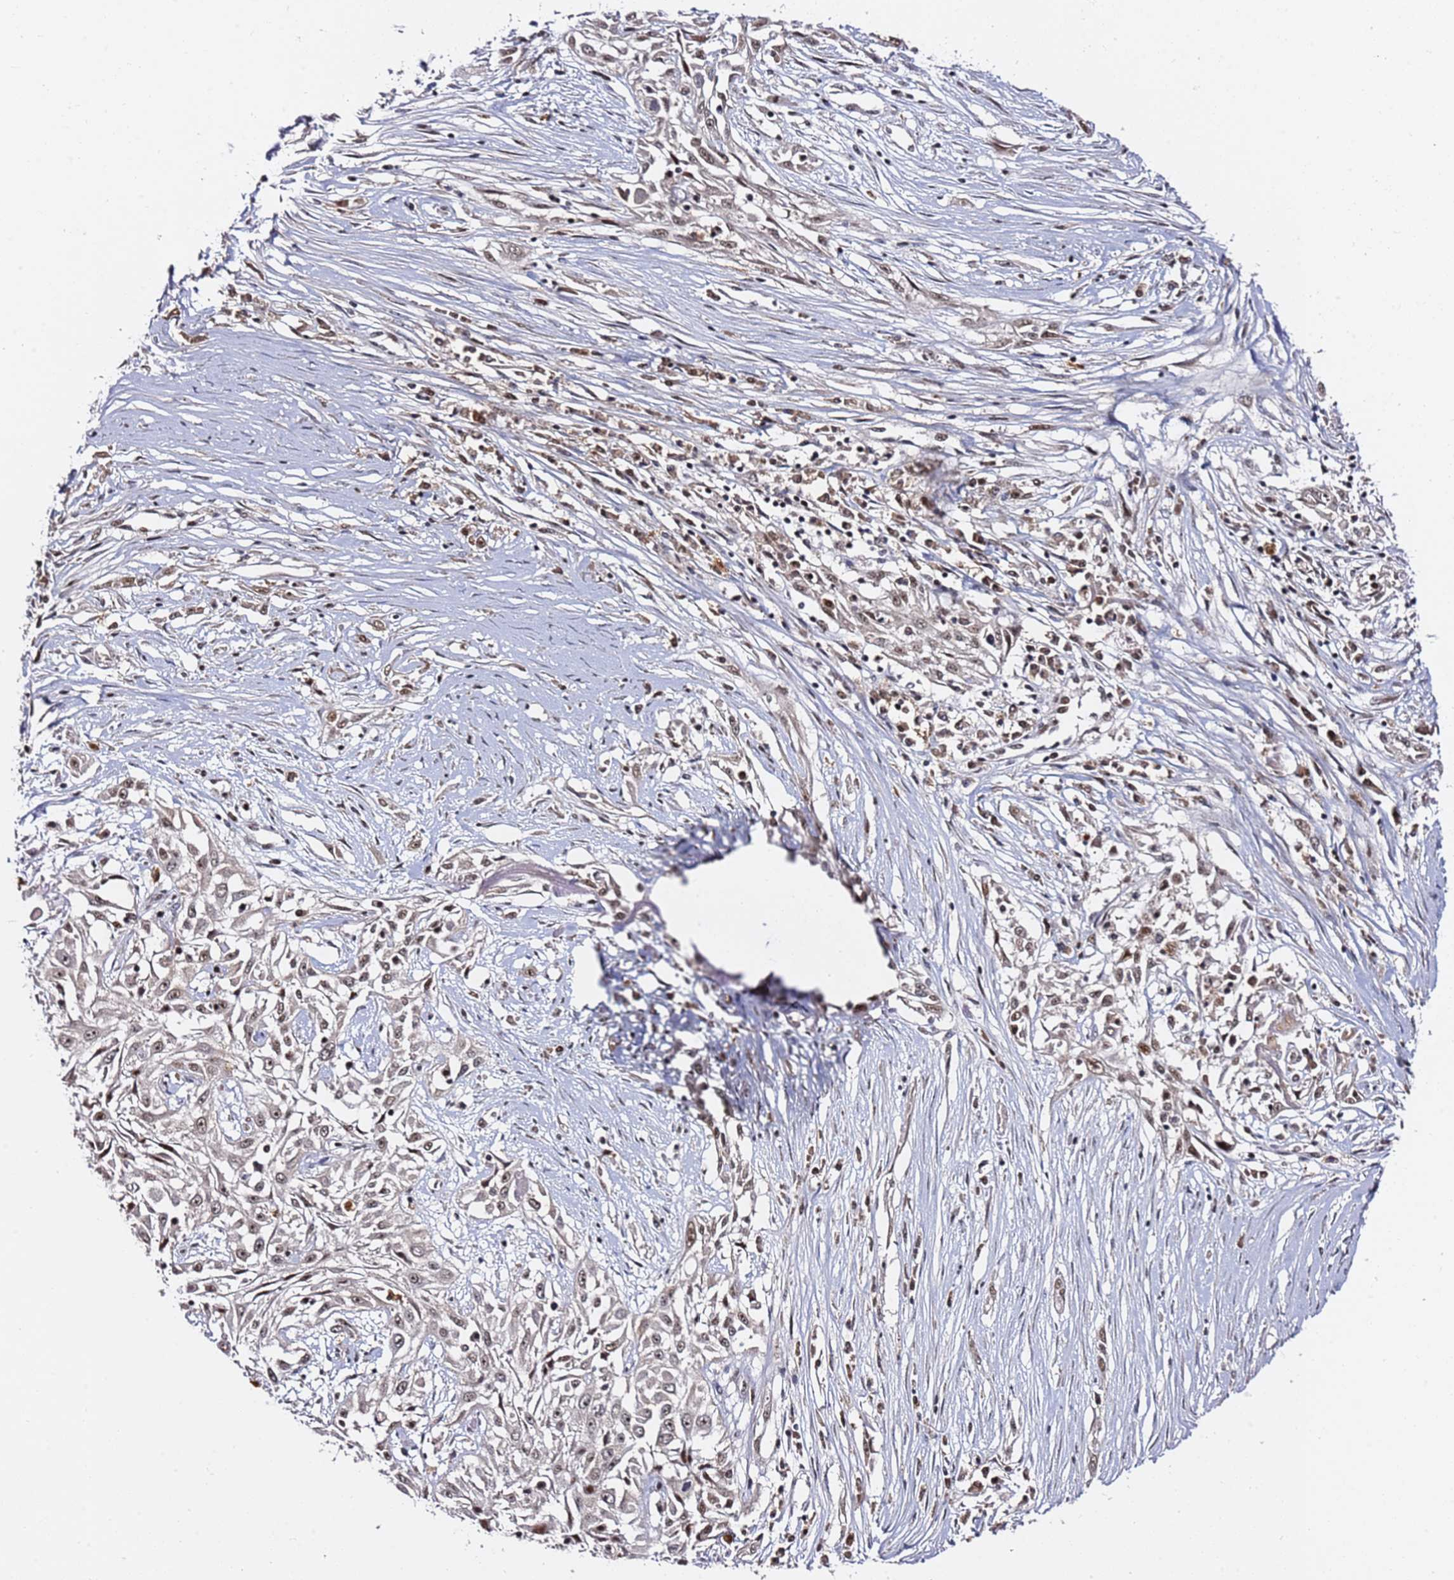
{"staining": {"intensity": "weak", "quantity": ">75%", "location": "nuclear"}, "tissue": "skin cancer", "cell_type": "Tumor cells", "image_type": "cancer", "snomed": [{"axis": "morphology", "description": "Squamous cell carcinoma, NOS"}, {"axis": "morphology", "description": "Squamous cell carcinoma, metastatic, NOS"}, {"axis": "topography", "description": "Skin"}, {"axis": "topography", "description": "Lymph node"}], "caption": "Protein staining of metastatic squamous cell carcinoma (skin) tissue exhibits weak nuclear expression in about >75% of tumor cells. The protein of interest is shown in brown color, while the nuclei are stained blue.", "gene": "FCF1", "patient": {"sex": "male", "age": 75}}